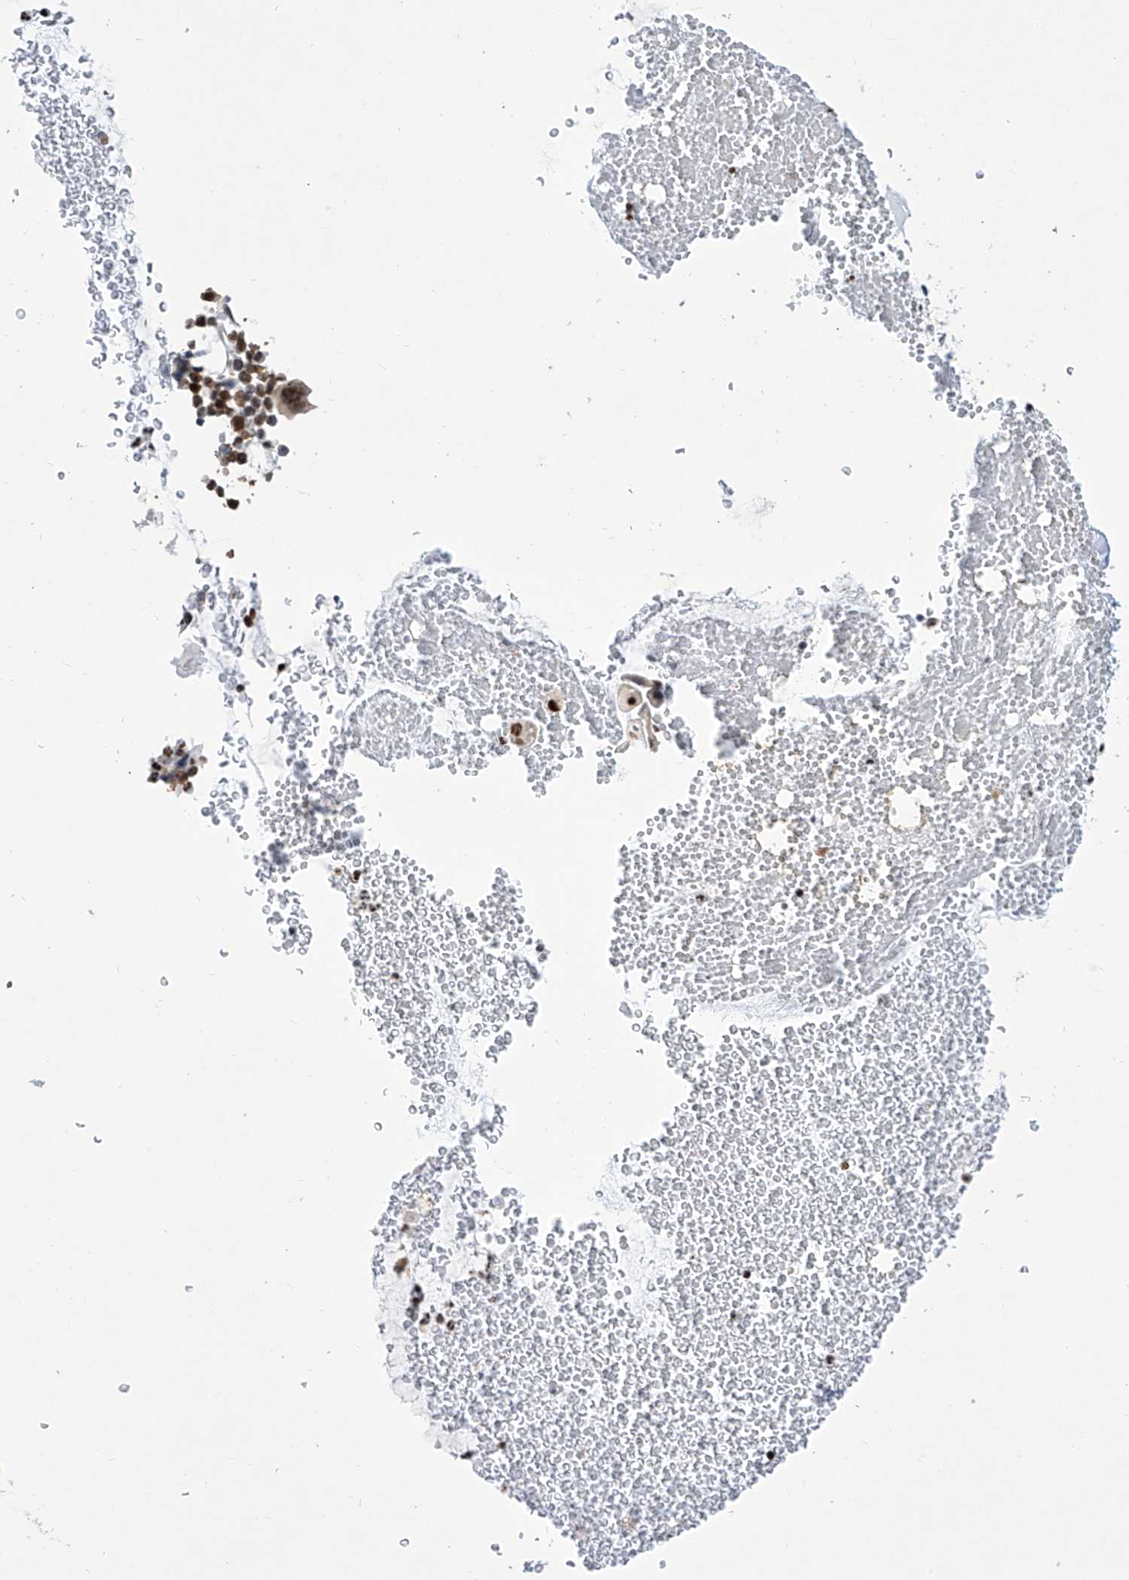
{"staining": {"intensity": "moderate", "quantity": ">75%", "location": "nuclear"}, "tissue": "bronchus", "cell_type": "Respiratory epithelial cells", "image_type": "normal", "snomed": [{"axis": "morphology", "description": "Normal tissue, NOS"}, {"axis": "morphology", "description": "Squamous cell carcinoma, NOS"}, {"axis": "topography", "description": "Lymph node"}, {"axis": "topography", "description": "Bronchus"}, {"axis": "topography", "description": "Lung"}], "caption": "Immunohistochemical staining of normal bronchus reveals >75% levels of moderate nuclear protein positivity in about >75% of respiratory epithelial cells. Ihc stains the protein of interest in brown and the nuclei are stained blue.", "gene": "SREBF2", "patient": {"sex": "male", "age": 66}}